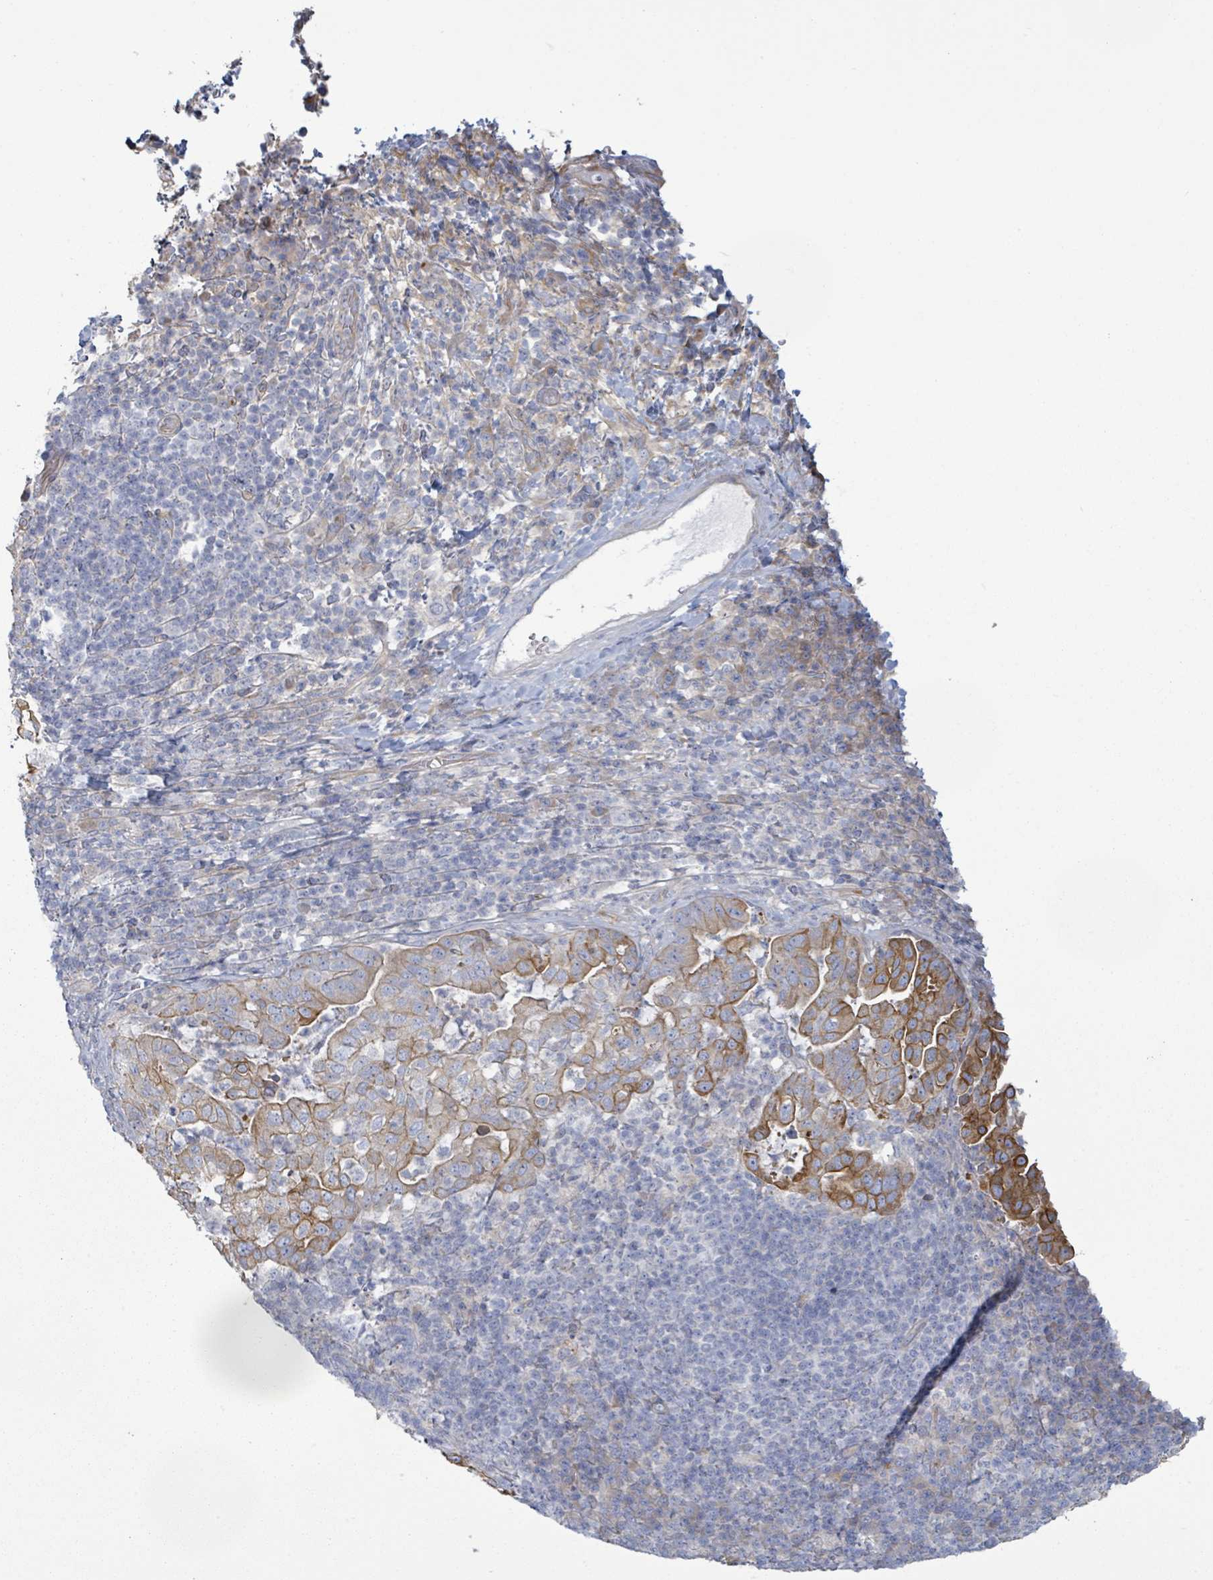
{"staining": {"intensity": "moderate", "quantity": "25%-75%", "location": "cytoplasmic/membranous"}, "tissue": "pancreatic cancer", "cell_type": "Tumor cells", "image_type": "cancer", "snomed": [{"axis": "morphology", "description": "Normal tissue, NOS"}, {"axis": "morphology", "description": "Adenocarcinoma, NOS"}, {"axis": "topography", "description": "Lymph node"}, {"axis": "topography", "description": "Pancreas"}], "caption": "Immunohistochemistry micrograph of human pancreatic adenocarcinoma stained for a protein (brown), which exhibits medium levels of moderate cytoplasmic/membranous positivity in about 25%-75% of tumor cells.", "gene": "COL13A1", "patient": {"sex": "female", "age": 67}}